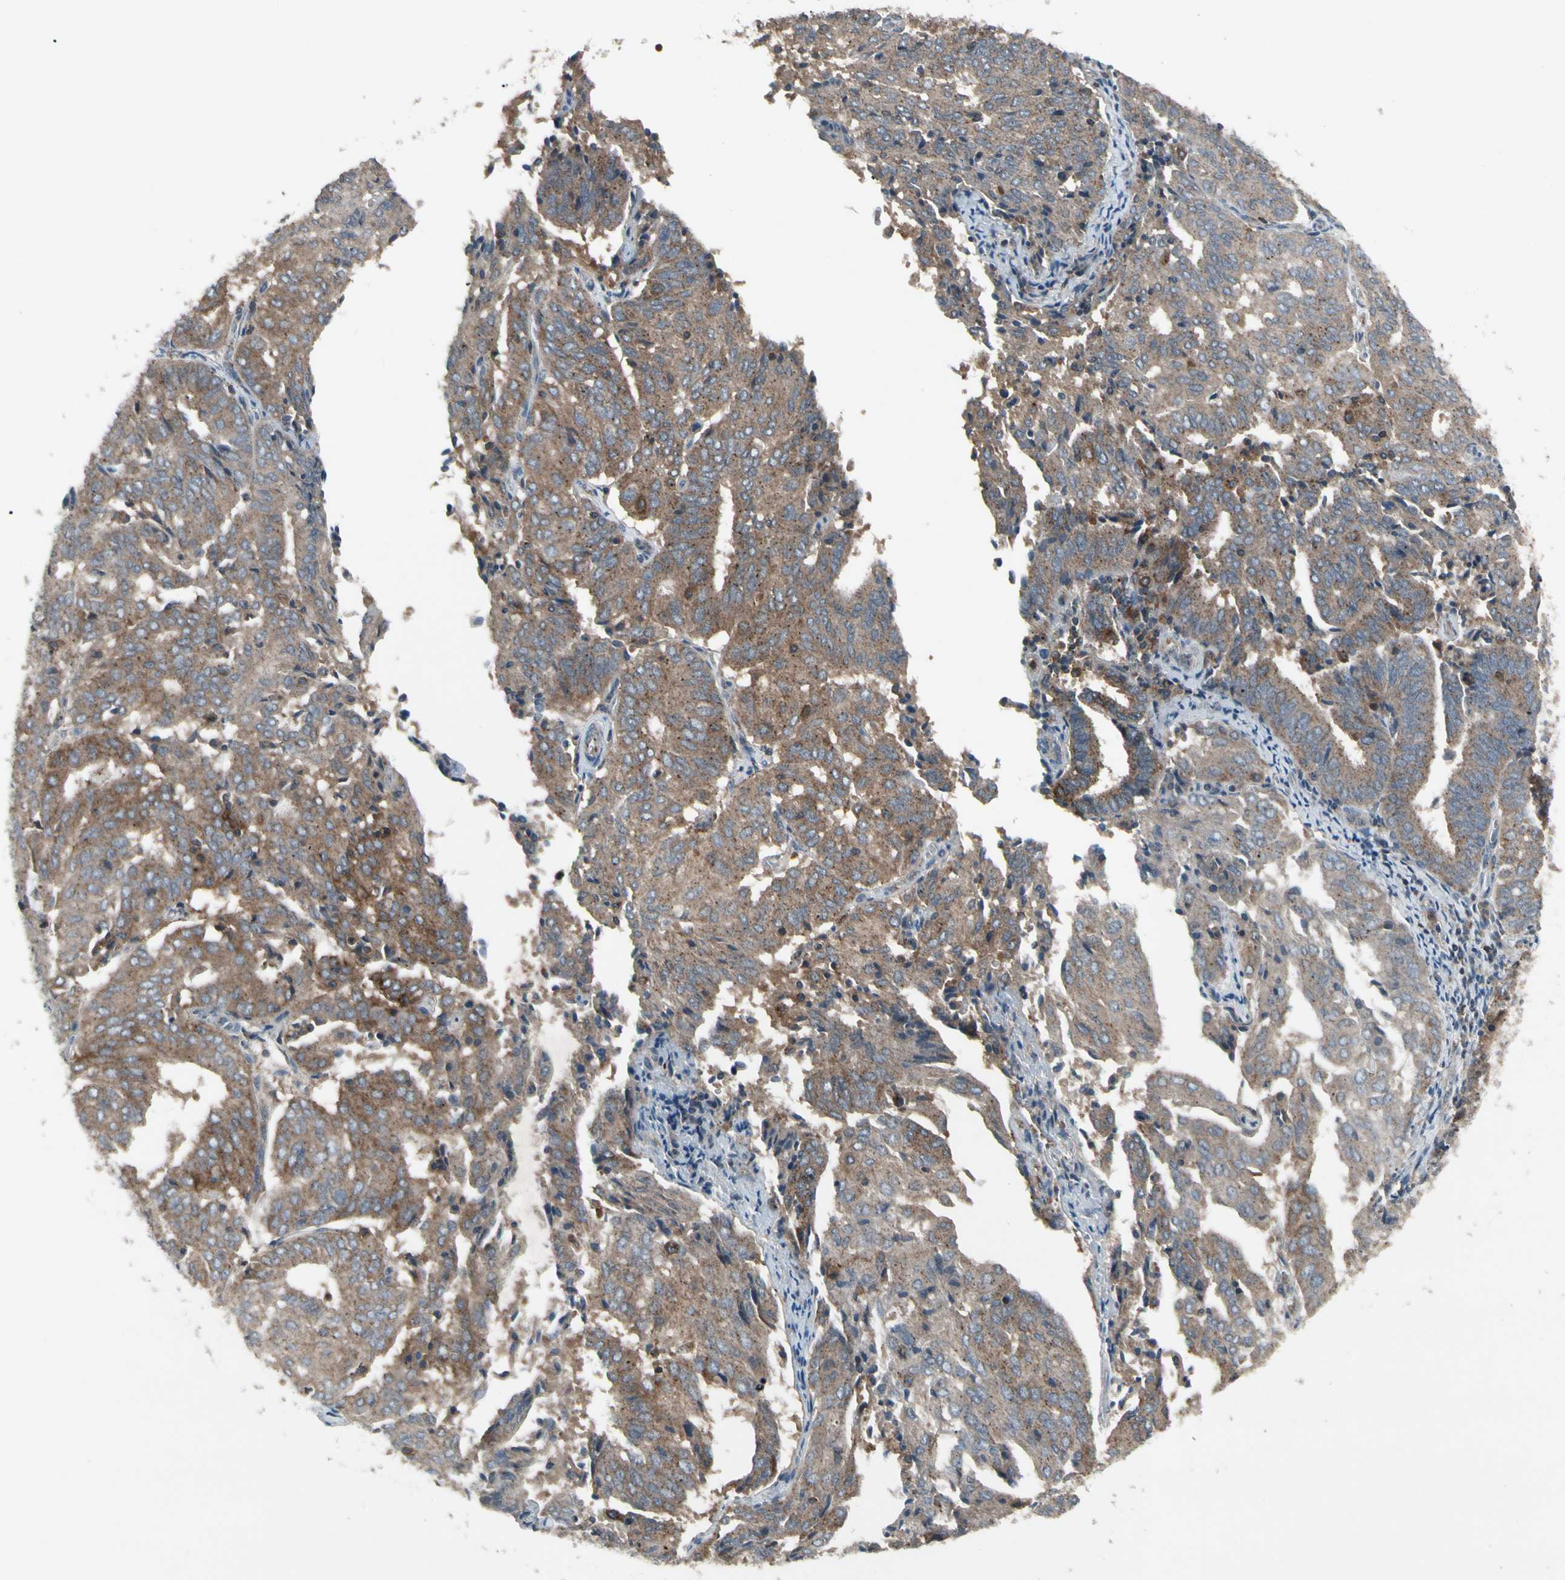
{"staining": {"intensity": "moderate", "quantity": ">75%", "location": "cytoplasmic/membranous"}, "tissue": "endometrial cancer", "cell_type": "Tumor cells", "image_type": "cancer", "snomed": [{"axis": "morphology", "description": "Adenocarcinoma, NOS"}, {"axis": "topography", "description": "Uterus"}], "caption": "Endometrial cancer (adenocarcinoma) stained with a brown dye reveals moderate cytoplasmic/membranous positive expression in about >75% of tumor cells.", "gene": "NMI", "patient": {"sex": "female", "age": 60}}